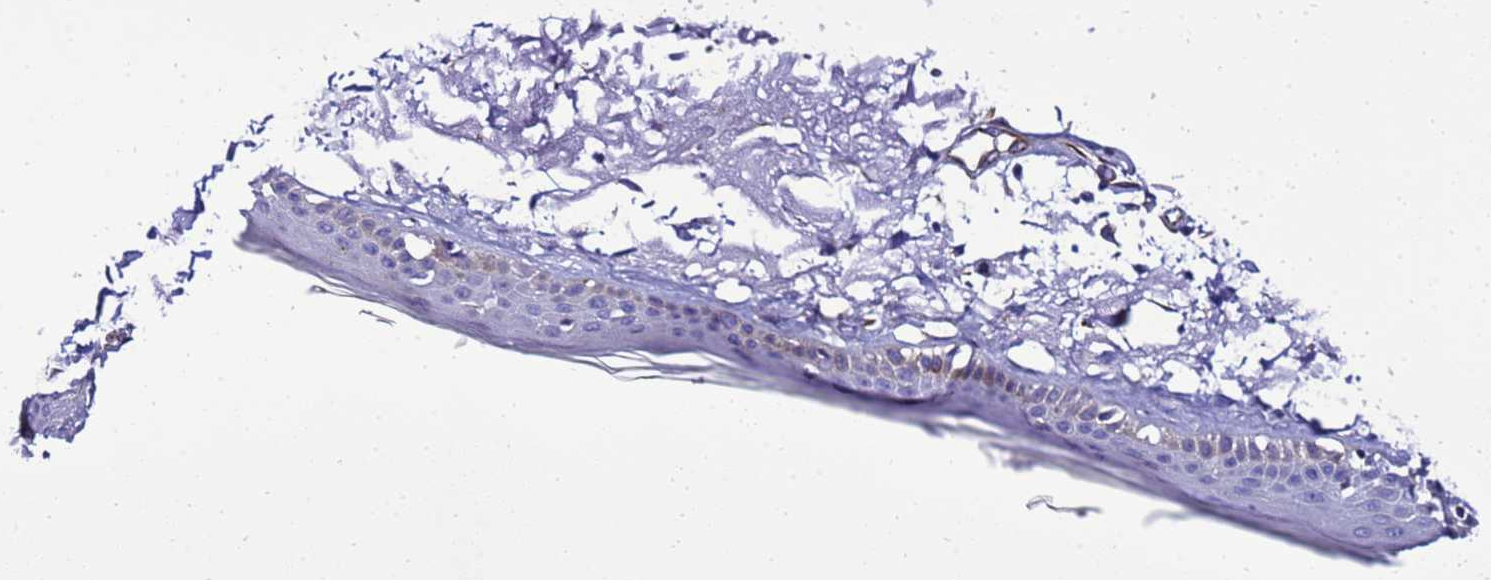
{"staining": {"intensity": "negative", "quantity": "none", "location": "none"}, "tissue": "skin", "cell_type": "Fibroblasts", "image_type": "normal", "snomed": [{"axis": "morphology", "description": "Normal tissue, NOS"}, {"axis": "topography", "description": "Skin"}, {"axis": "topography", "description": "Skeletal muscle"}], "caption": "Immunohistochemistry (IHC) of normal human skin displays no expression in fibroblasts.", "gene": "GZF1", "patient": {"sex": "male", "age": 83}}